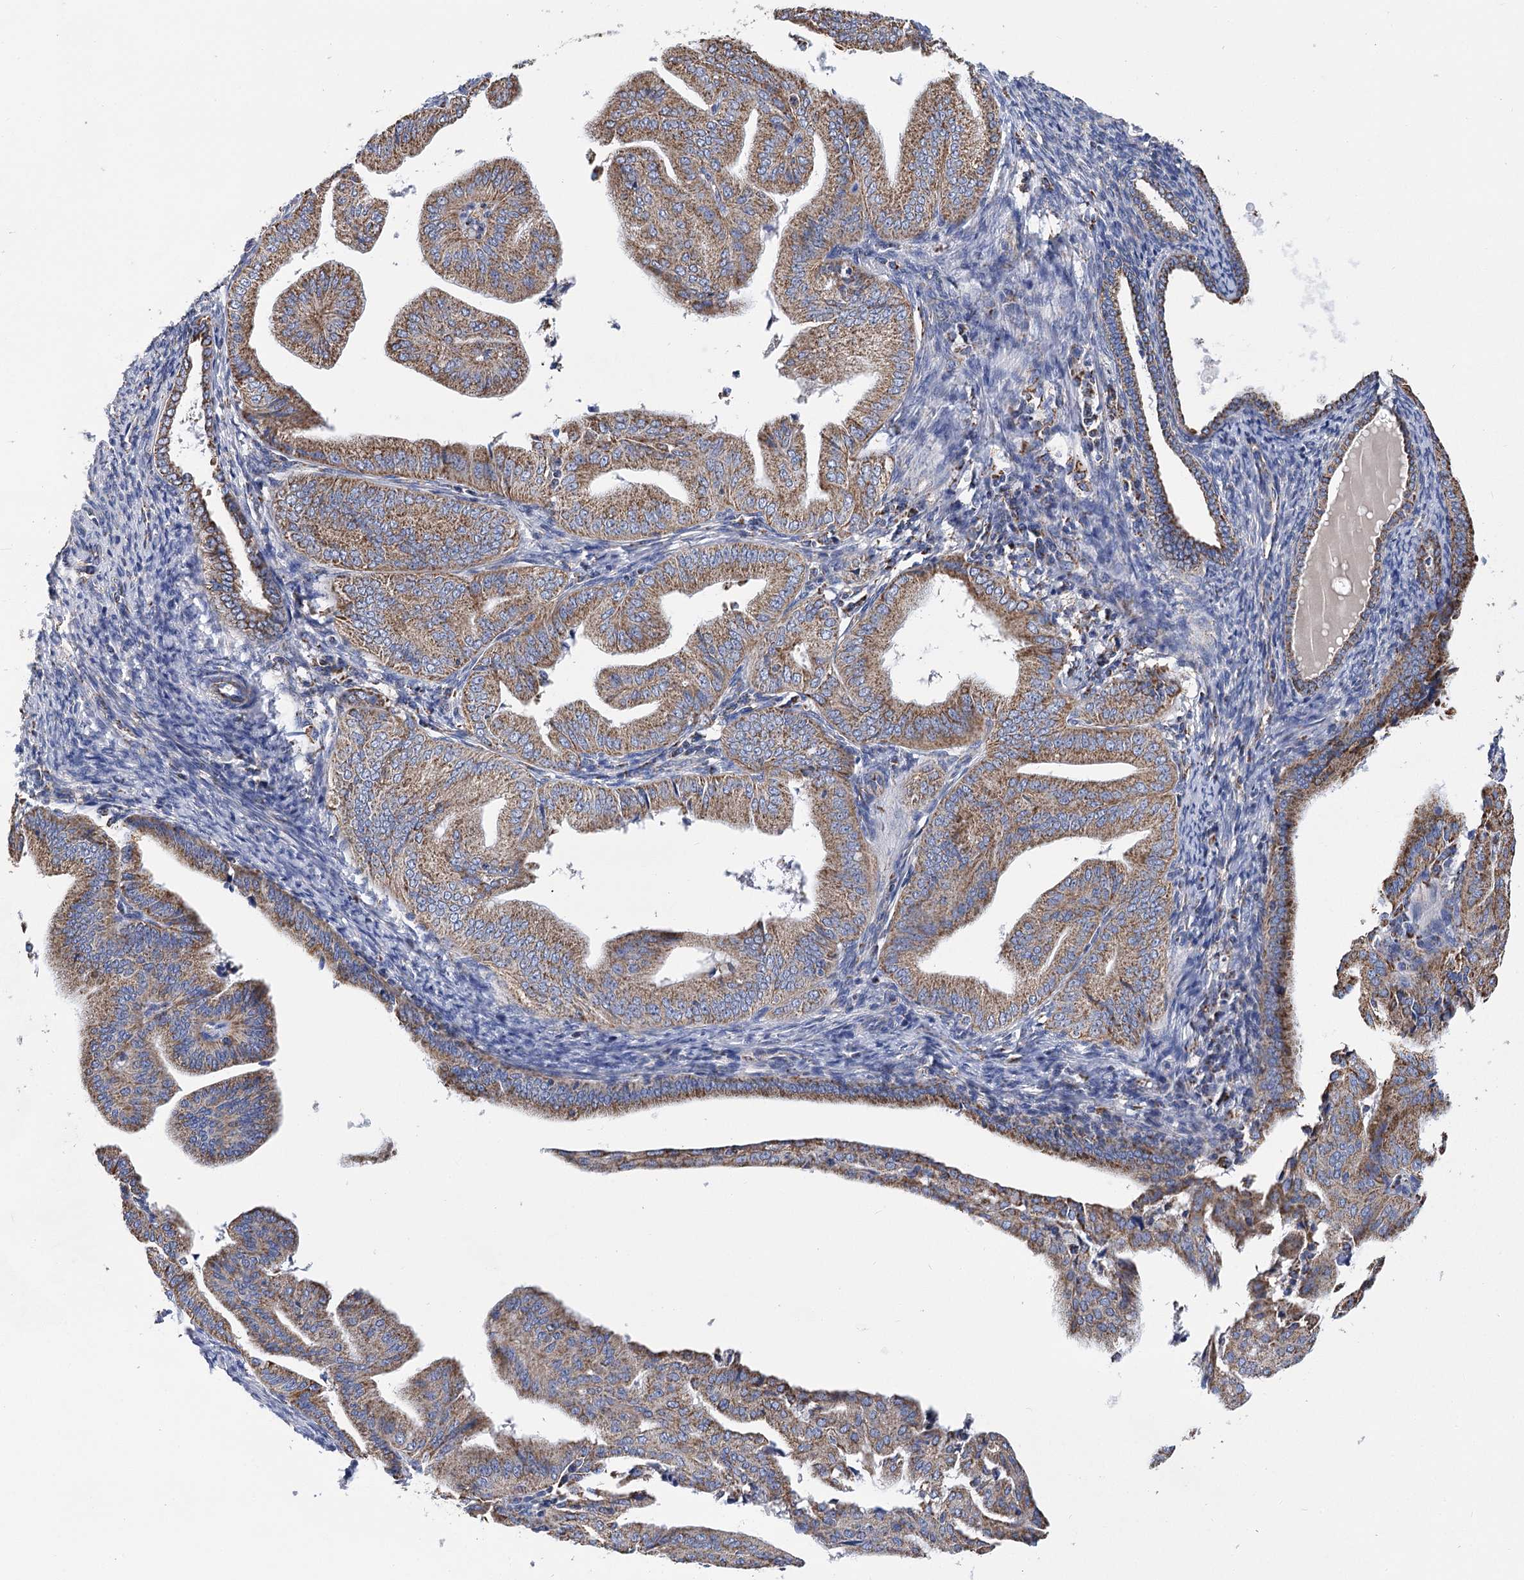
{"staining": {"intensity": "moderate", "quantity": ">75%", "location": "cytoplasmic/membranous"}, "tissue": "endometrial cancer", "cell_type": "Tumor cells", "image_type": "cancer", "snomed": [{"axis": "morphology", "description": "Adenocarcinoma, NOS"}, {"axis": "topography", "description": "Endometrium"}], "caption": "A brown stain labels moderate cytoplasmic/membranous staining of a protein in human endometrial cancer (adenocarcinoma) tumor cells. (DAB (3,3'-diaminobenzidine) IHC, brown staining for protein, blue staining for nuclei).", "gene": "CCDC73", "patient": {"sex": "female", "age": 58}}